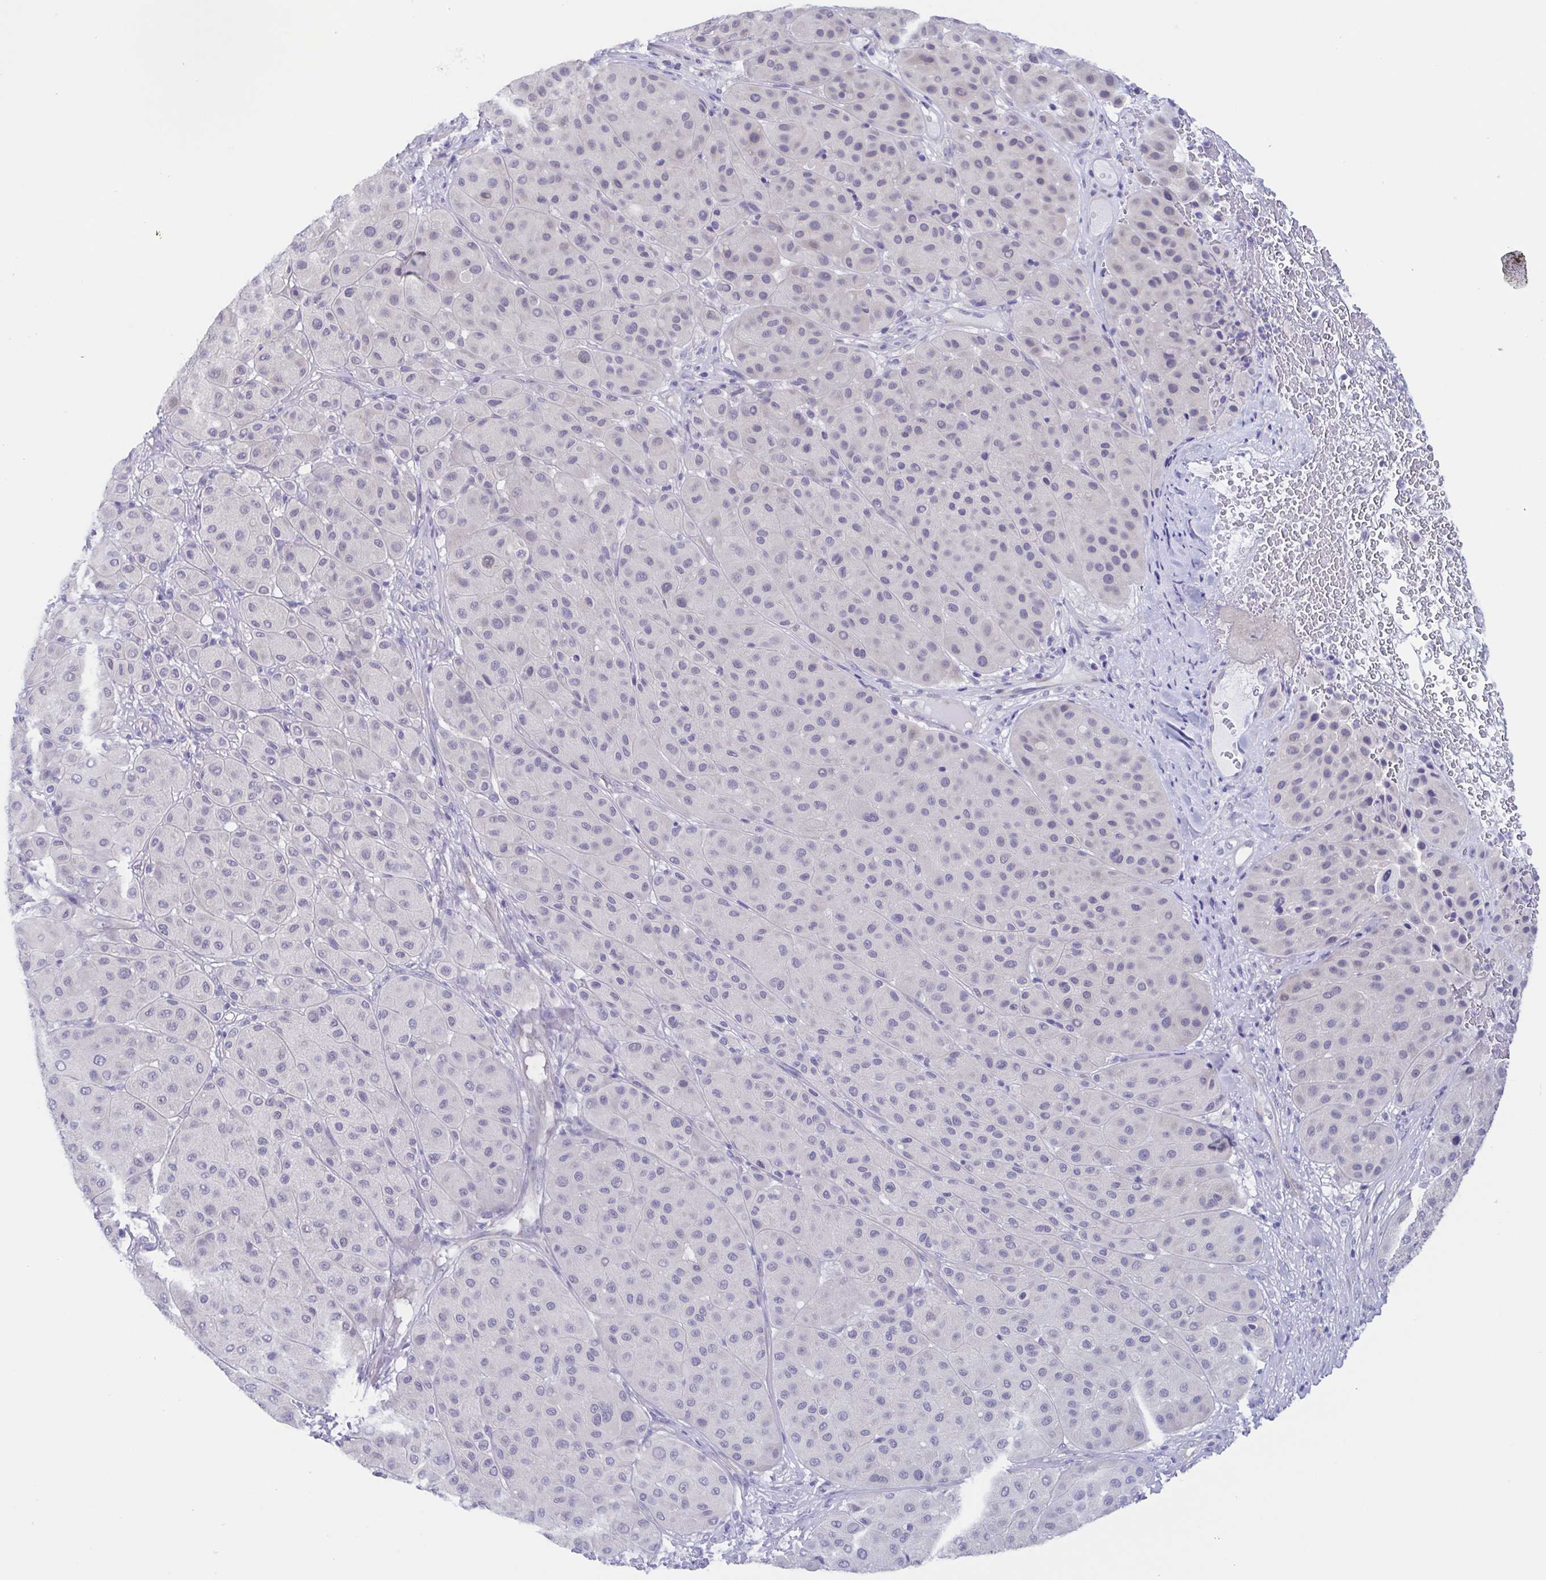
{"staining": {"intensity": "negative", "quantity": "none", "location": "none"}, "tissue": "melanoma", "cell_type": "Tumor cells", "image_type": "cancer", "snomed": [{"axis": "morphology", "description": "Malignant melanoma, Metastatic site"}, {"axis": "topography", "description": "Smooth muscle"}], "caption": "A micrograph of human melanoma is negative for staining in tumor cells. (DAB IHC visualized using brightfield microscopy, high magnification).", "gene": "TEX12", "patient": {"sex": "male", "age": 41}}